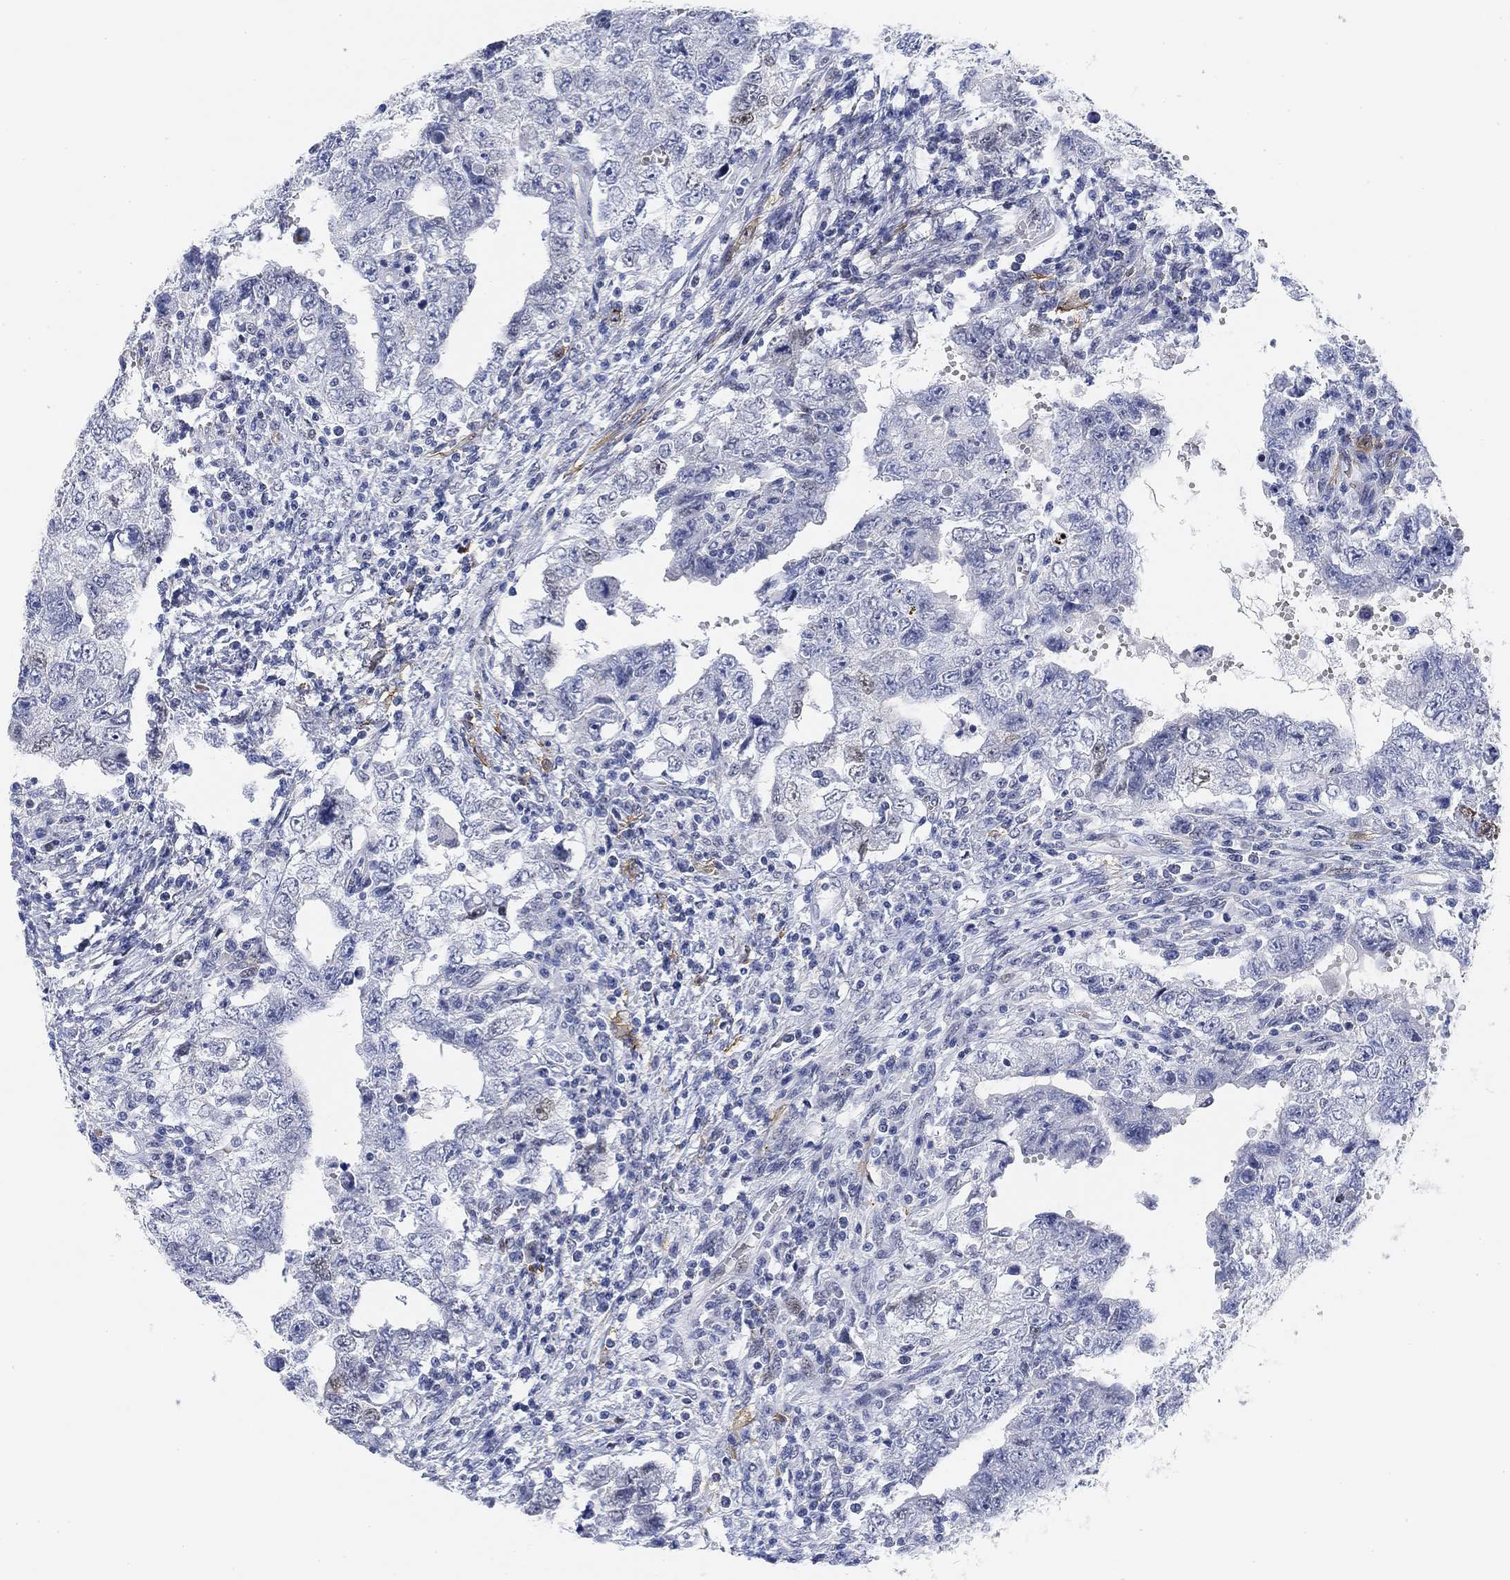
{"staining": {"intensity": "negative", "quantity": "none", "location": "none"}, "tissue": "testis cancer", "cell_type": "Tumor cells", "image_type": "cancer", "snomed": [{"axis": "morphology", "description": "Carcinoma, Embryonal, NOS"}, {"axis": "topography", "description": "Testis"}], "caption": "There is no significant staining in tumor cells of testis cancer.", "gene": "PAX6", "patient": {"sex": "male", "age": 26}}